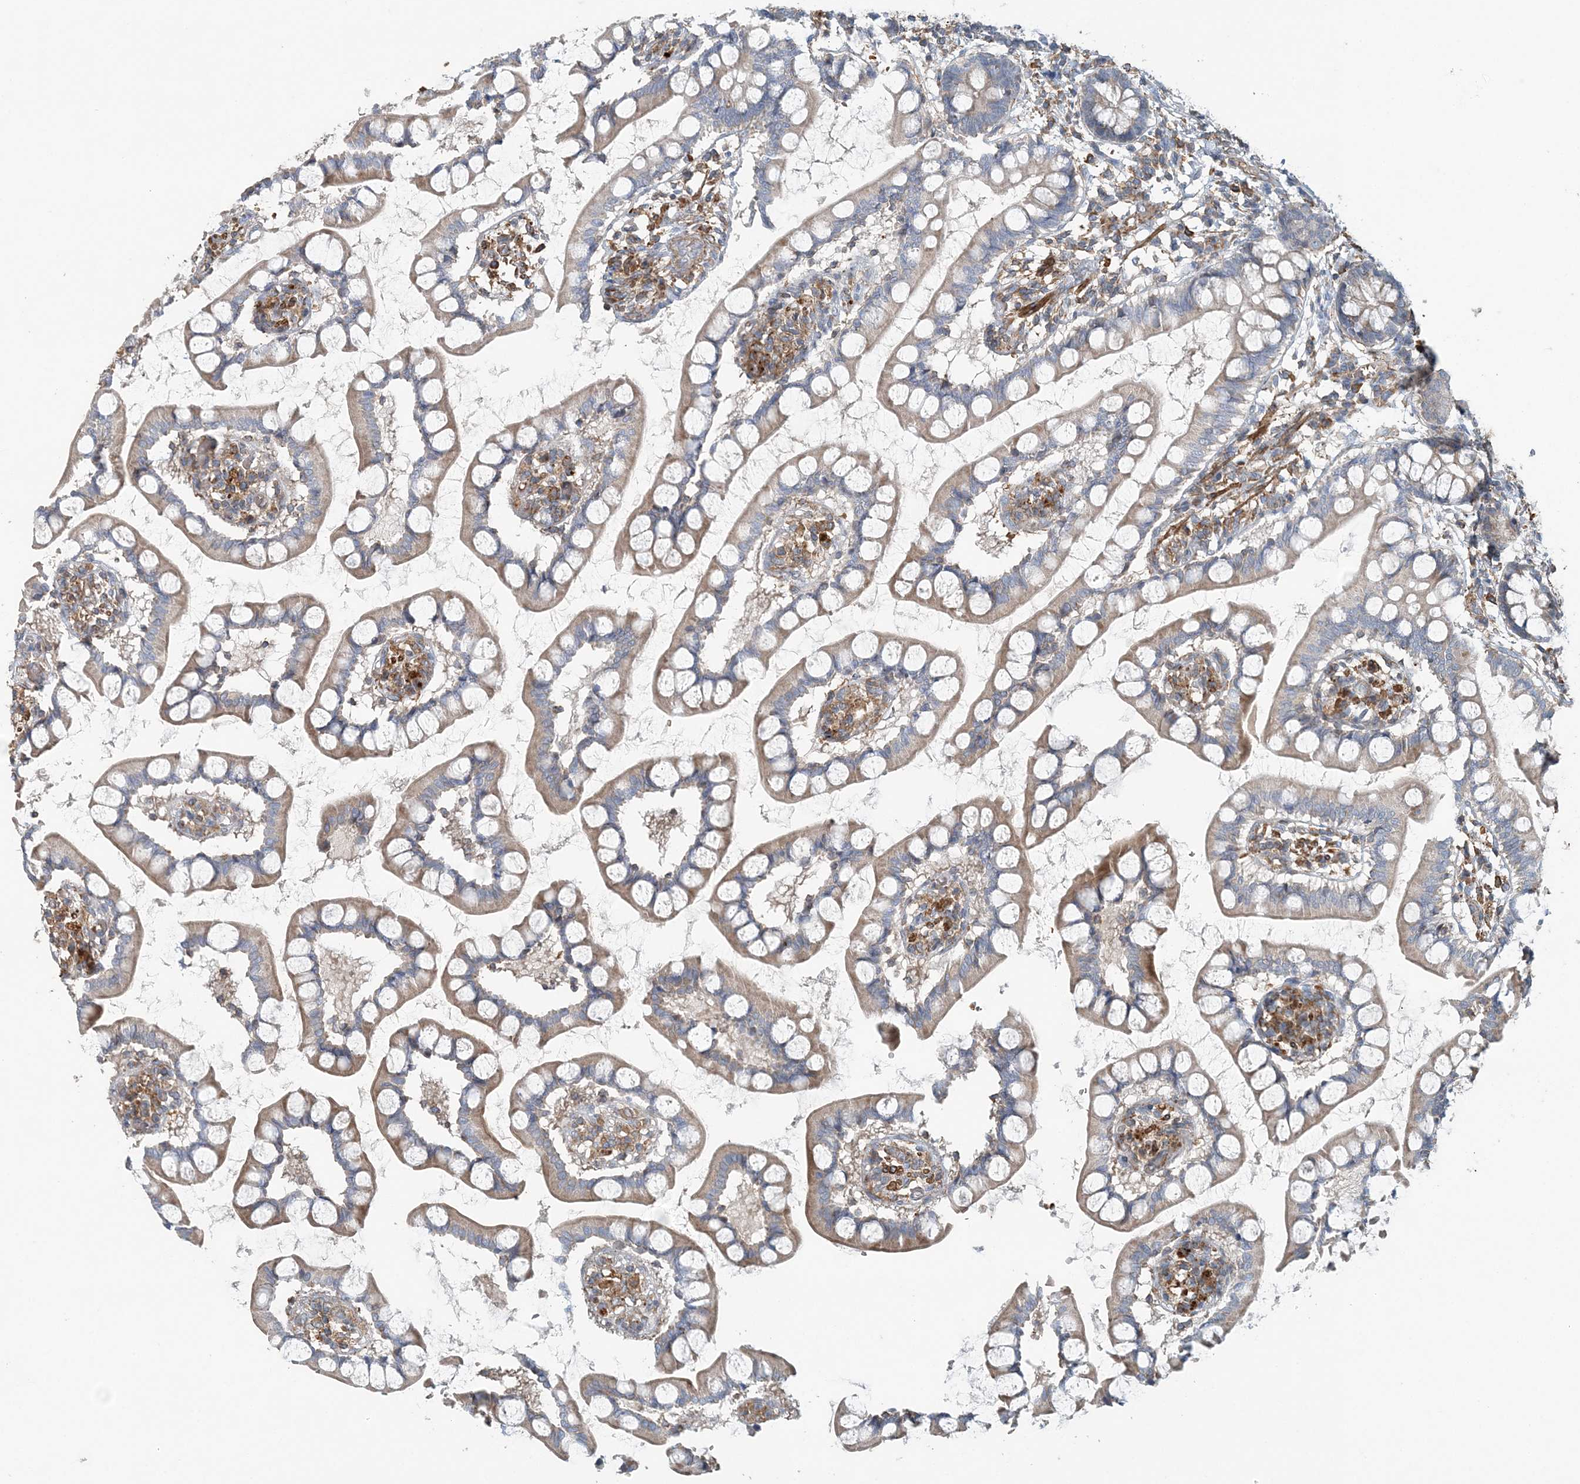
{"staining": {"intensity": "moderate", "quantity": ">75%", "location": "cytoplasmic/membranous"}, "tissue": "small intestine", "cell_type": "Glandular cells", "image_type": "normal", "snomed": [{"axis": "morphology", "description": "Normal tissue, NOS"}, {"axis": "topography", "description": "Small intestine"}], "caption": "Immunohistochemical staining of unremarkable small intestine reveals medium levels of moderate cytoplasmic/membranous positivity in approximately >75% of glandular cells.", "gene": "TTI1", "patient": {"sex": "male", "age": 52}}